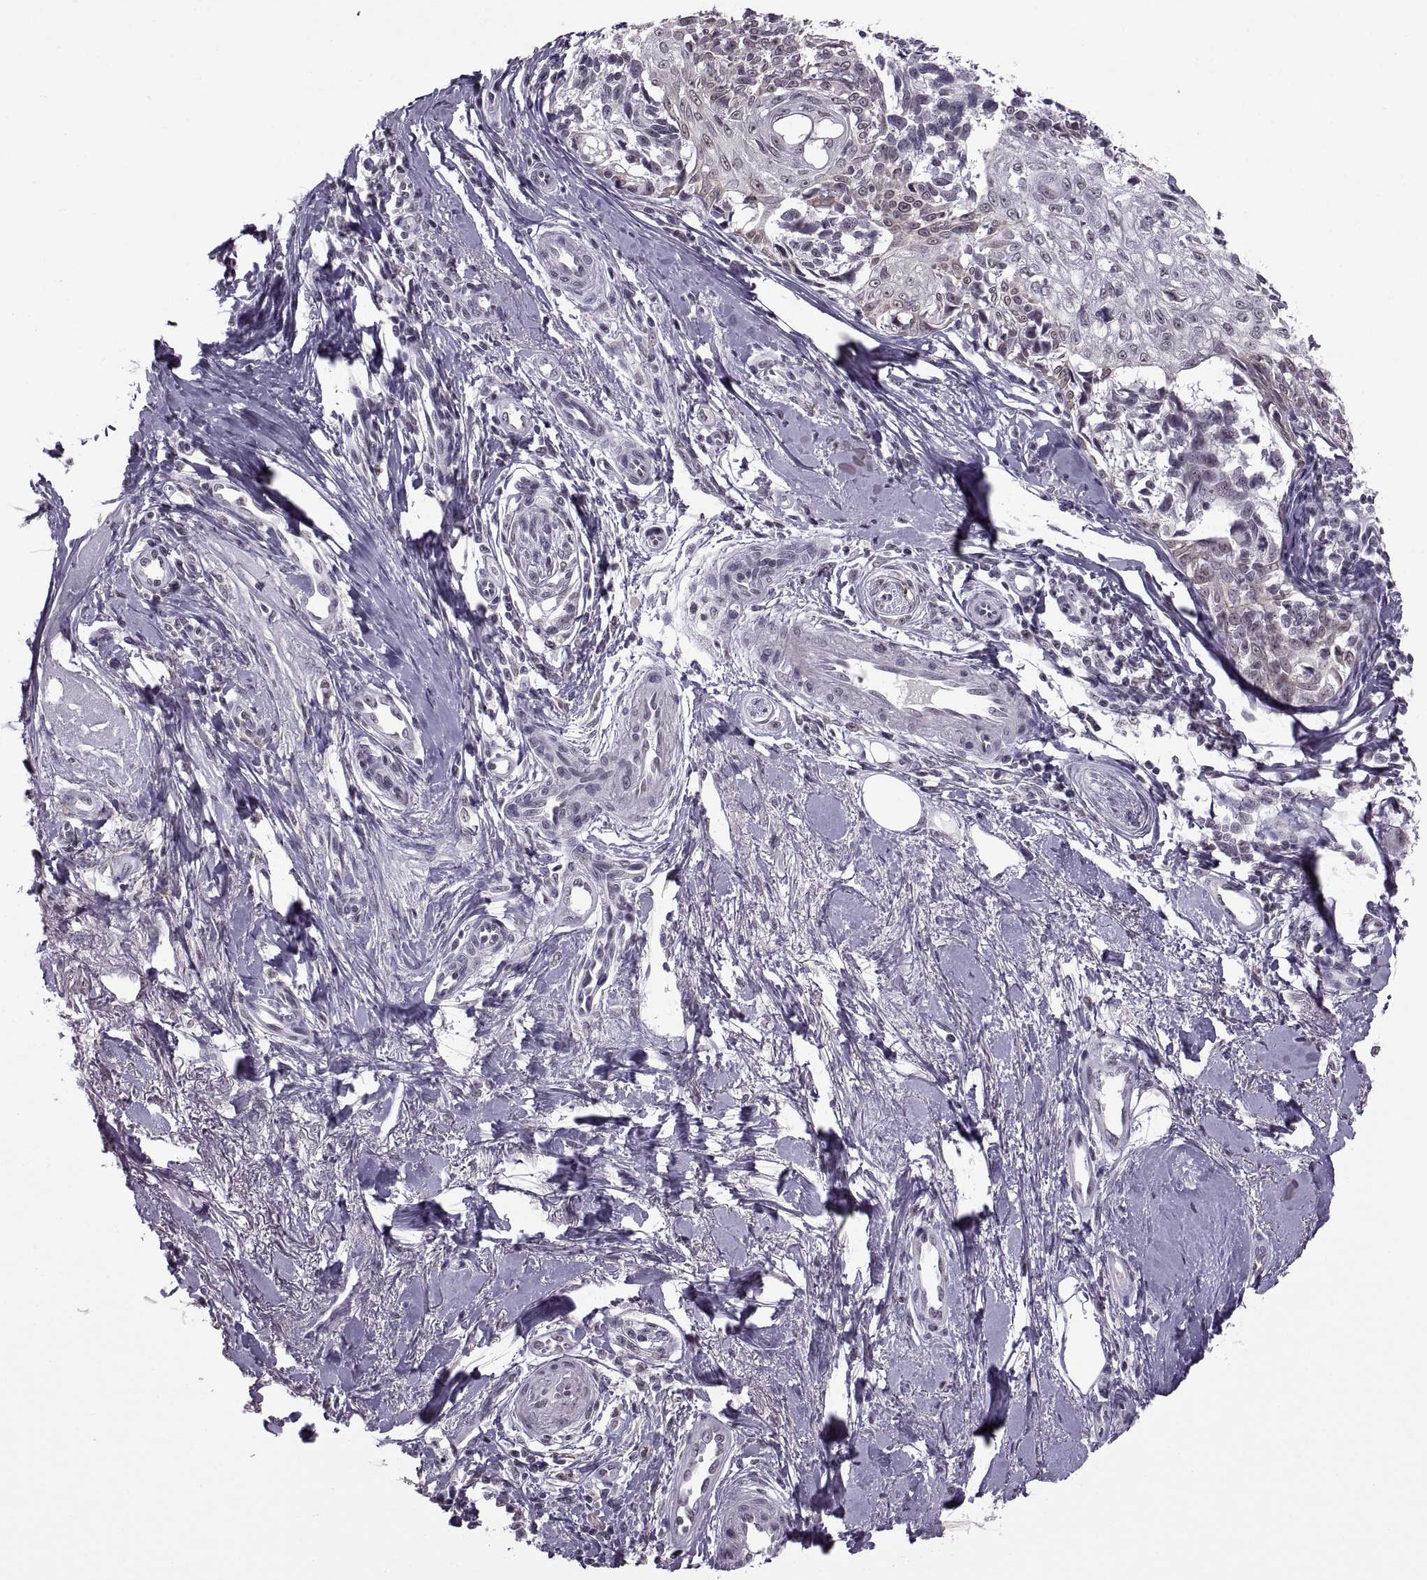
{"staining": {"intensity": "negative", "quantity": "none", "location": "none"}, "tissue": "melanoma", "cell_type": "Tumor cells", "image_type": "cancer", "snomed": [{"axis": "morphology", "description": "Malignant melanoma, NOS"}, {"axis": "topography", "description": "Skin"}], "caption": "IHC of melanoma displays no positivity in tumor cells.", "gene": "OTP", "patient": {"sex": "female", "age": 86}}